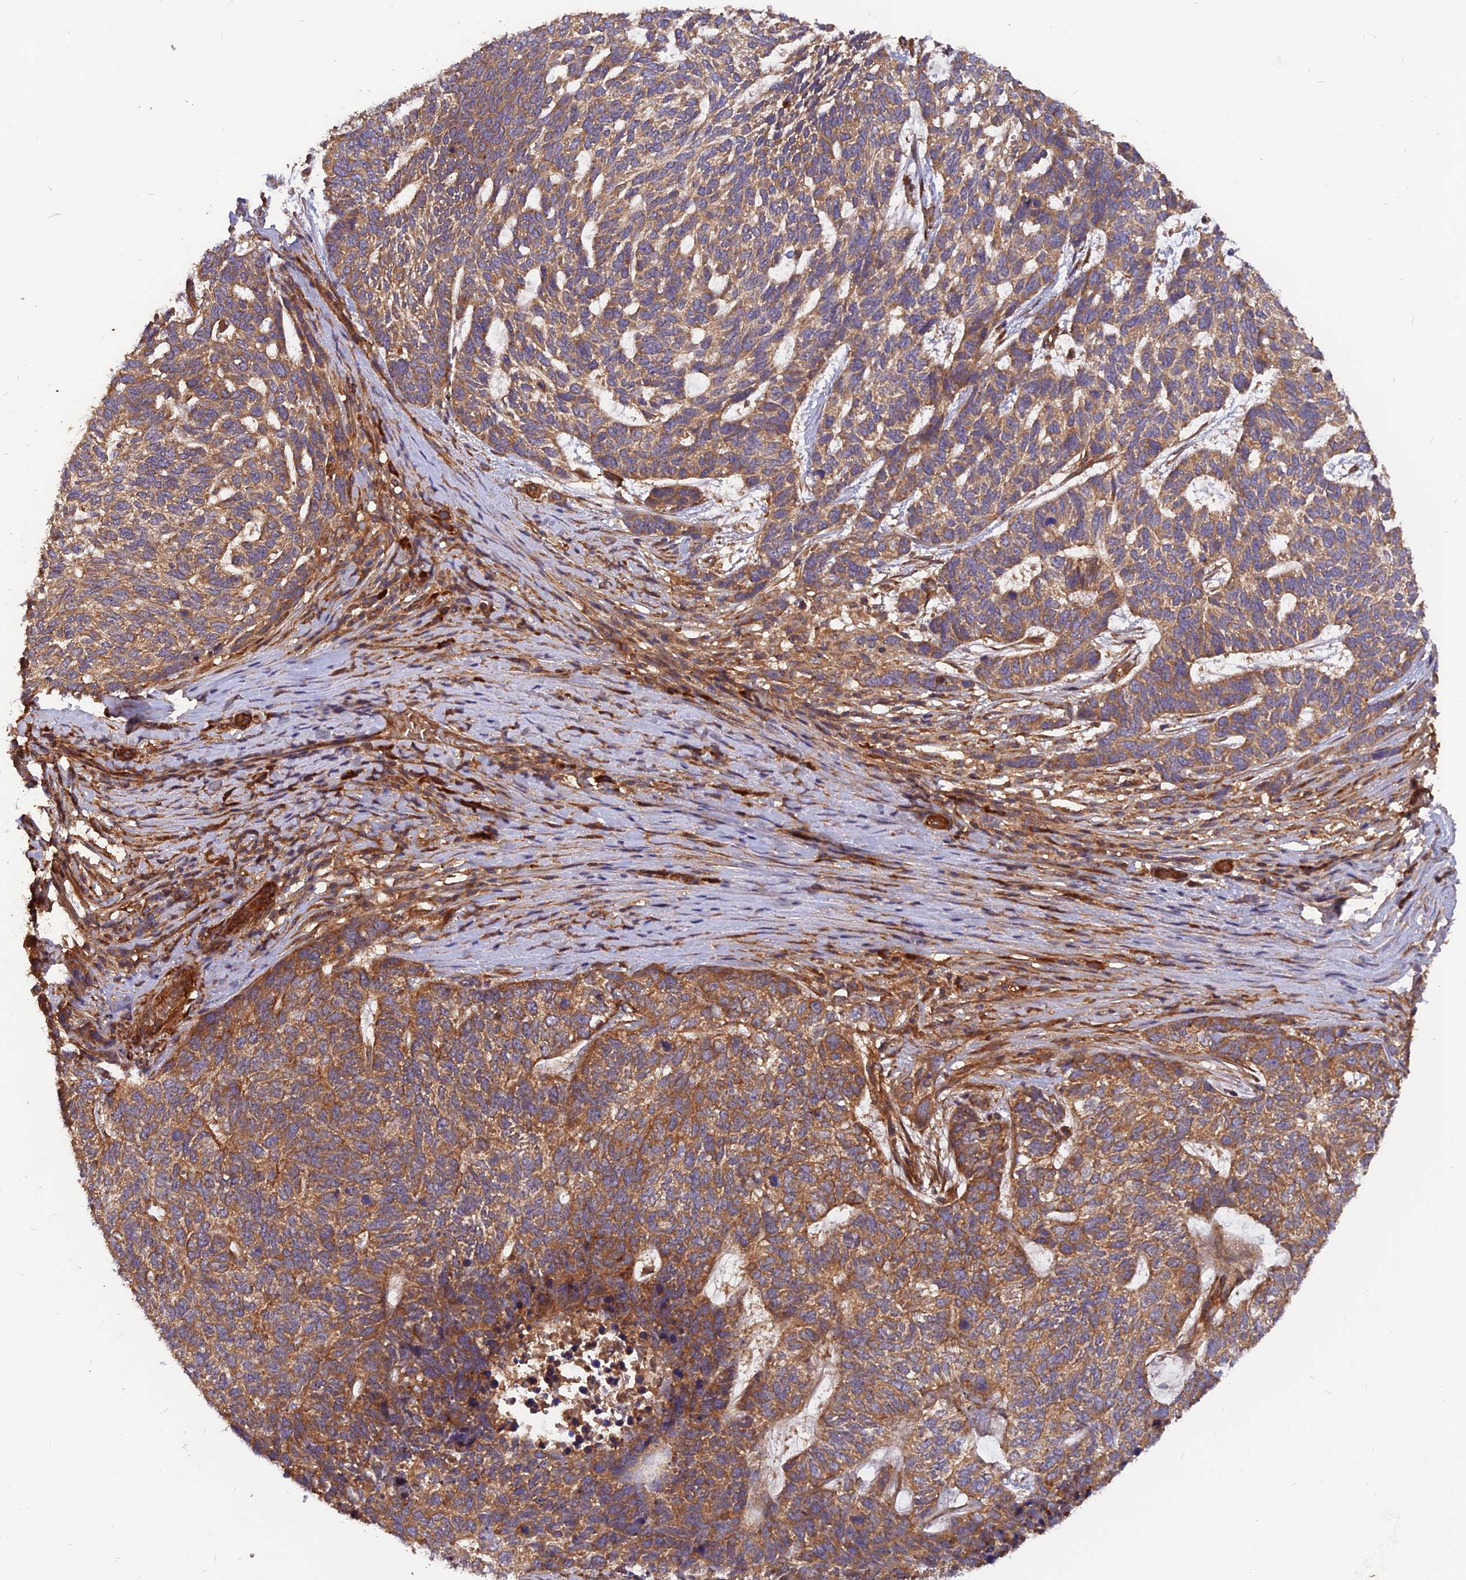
{"staining": {"intensity": "moderate", "quantity": ">75%", "location": "cytoplasmic/membranous"}, "tissue": "skin cancer", "cell_type": "Tumor cells", "image_type": "cancer", "snomed": [{"axis": "morphology", "description": "Basal cell carcinoma"}, {"axis": "topography", "description": "Skin"}], "caption": "Protein analysis of skin basal cell carcinoma tissue shows moderate cytoplasmic/membranous expression in about >75% of tumor cells.", "gene": "RELCH", "patient": {"sex": "female", "age": 65}}